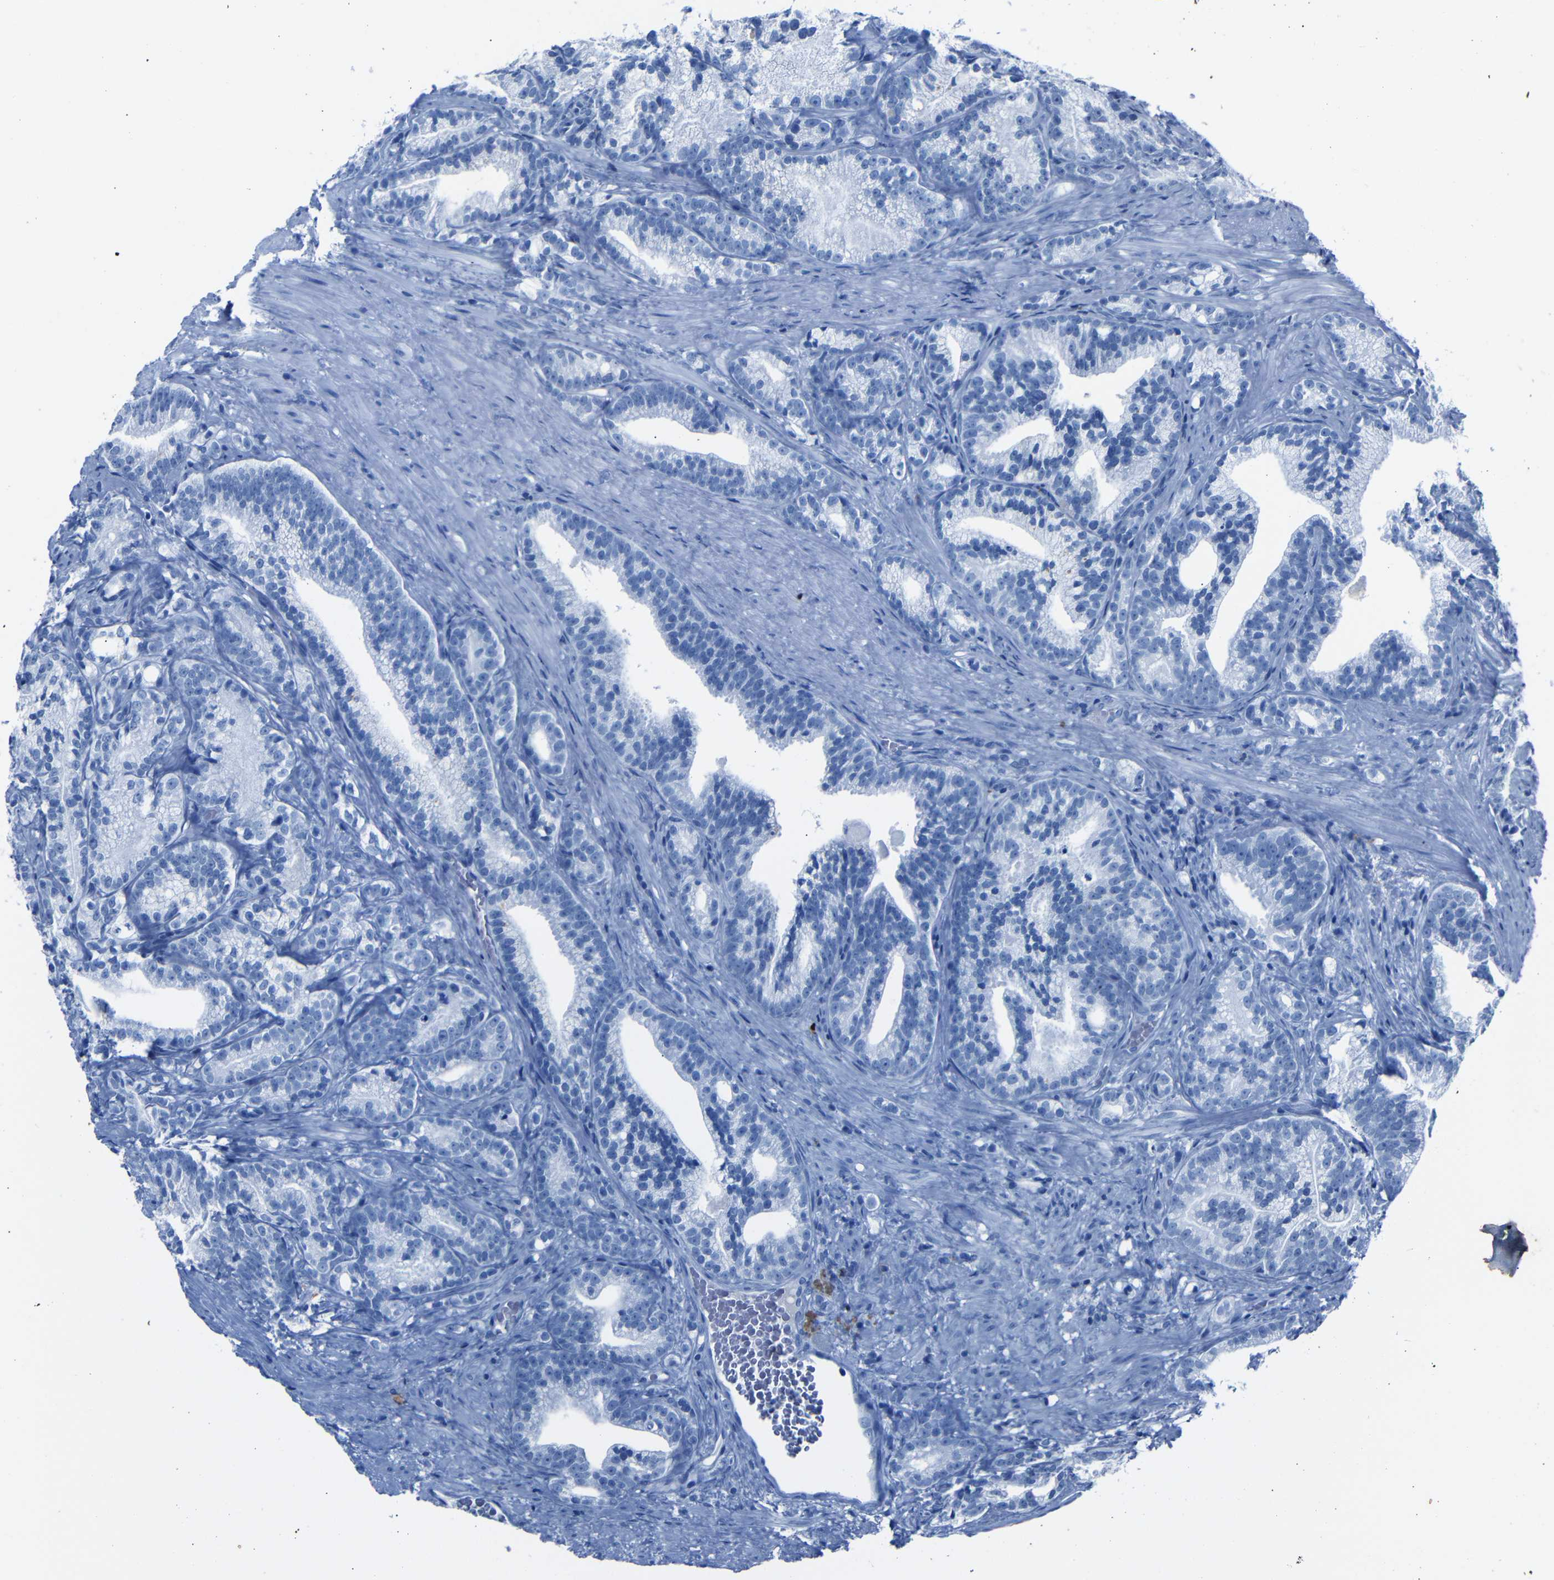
{"staining": {"intensity": "negative", "quantity": "none", "location": "none"}, "tissue": "prostate cancer", "cell_type": "Tumor cells", "image_type": "cancer", "snomed": [{"axis": "morphology", "description": "Adenocarcinoma, Low grade"}, {"axis": "topography", "description": "Prostate"}], "caption": "Tumor cells are negative for protein expression in human low-grade adenocarcinoma (prostate).", "gene": "CLDN11", "patient": {"sex": "male", "age": 89}}